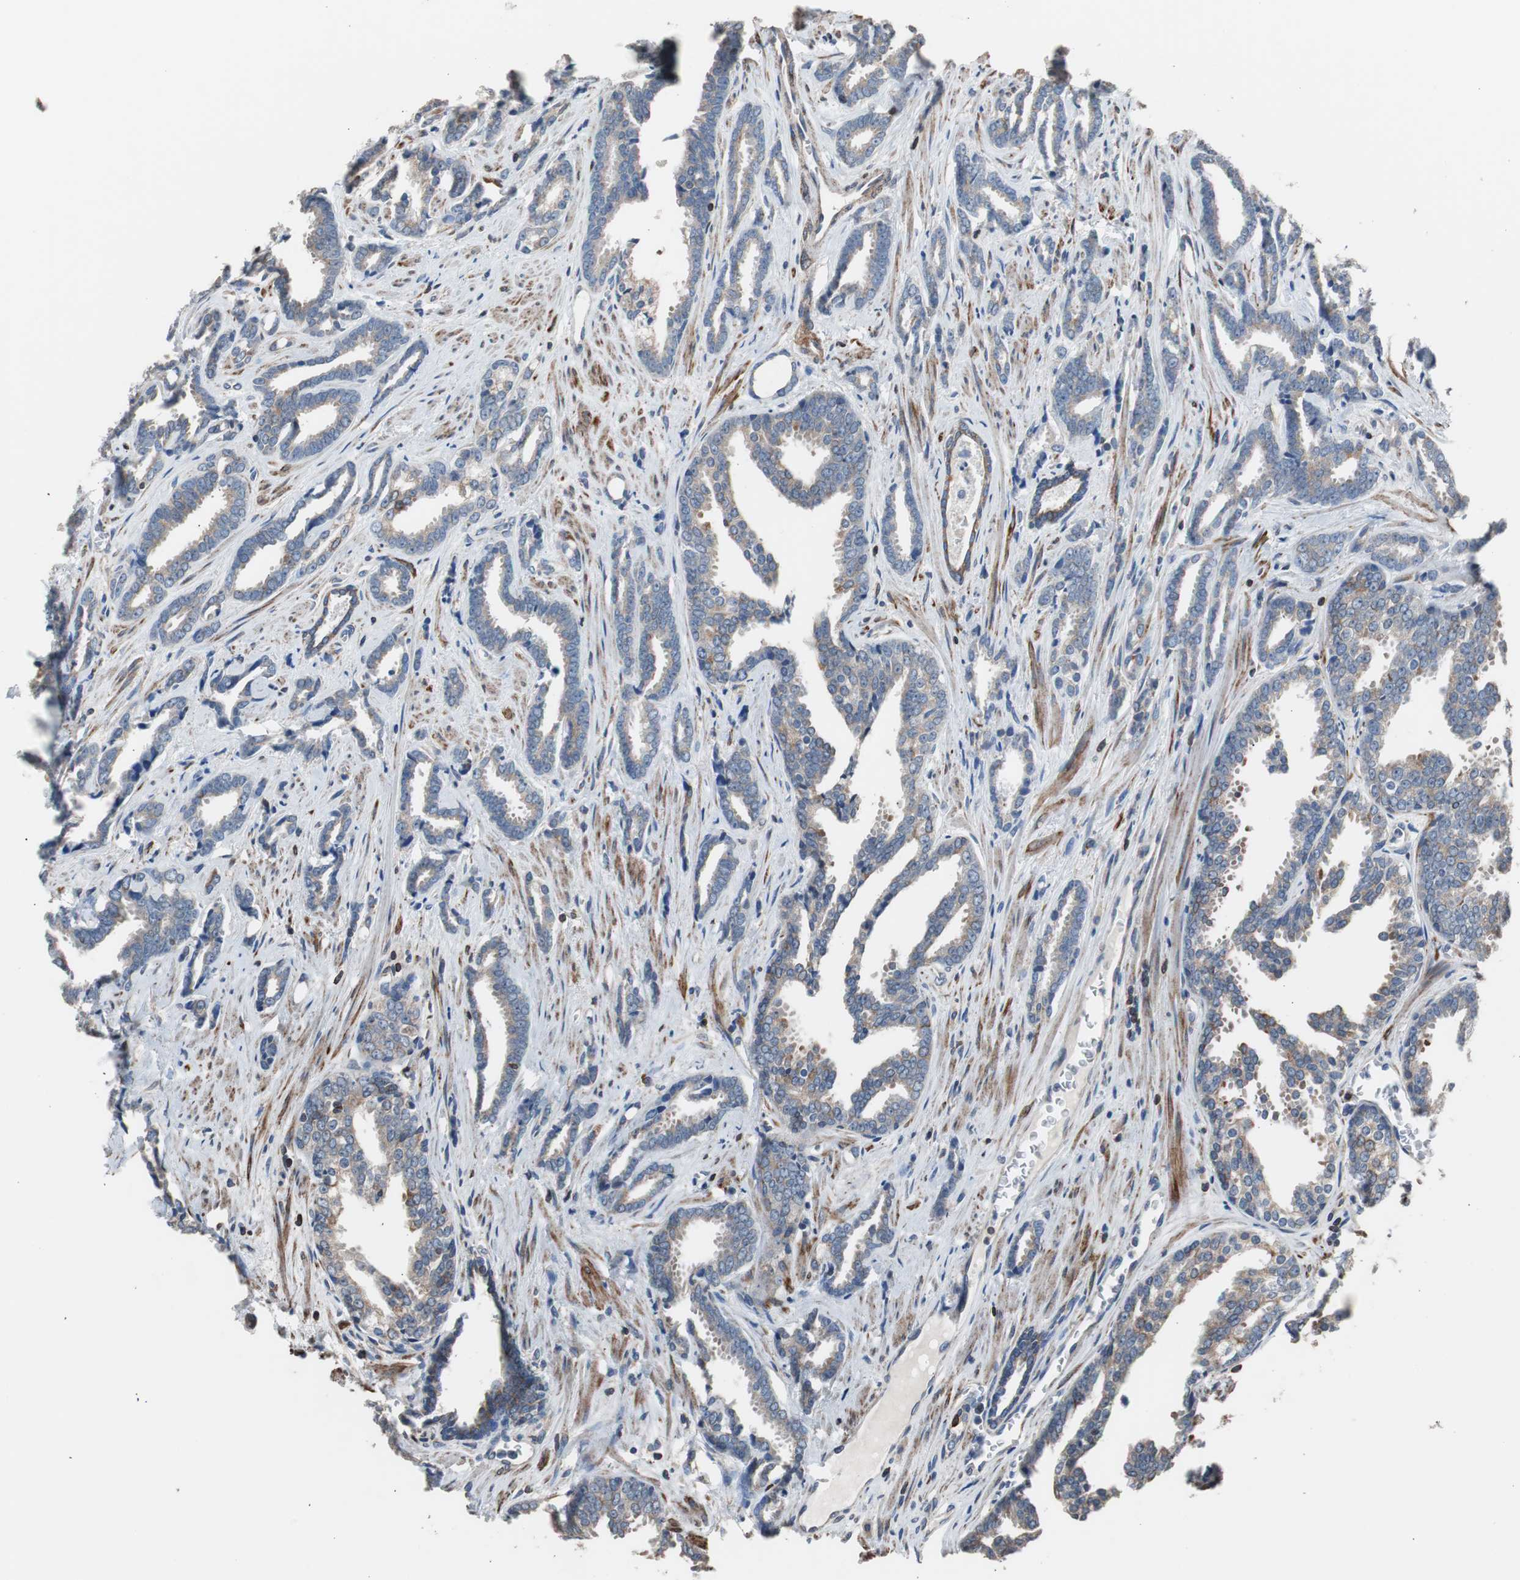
{"staining": {"intensity": "weak", "quantity": "25%-75%", "location": "cytoplasmic/membranous"}, "tissue": "prostate cancer", "cell_type": "Tumor cells", "image_type": "cancer", "snomed": [{"axis": "morphology", "description": "Adenocarcinoma, High grade"}, {"axis": "topography", "description": "Prostate"}], "caption": "Prostate cancer (high-grade adenocarcinoma) stained with IHC demonstrates weak cytoplasmic/membranous staining in approximately 25%-75% of tumor cells. (brown staining indicates protein expression, while blue staining denotes nuclei).", "gene": "PBXIP1", "patient": {"sex": "male", "age": 67}}